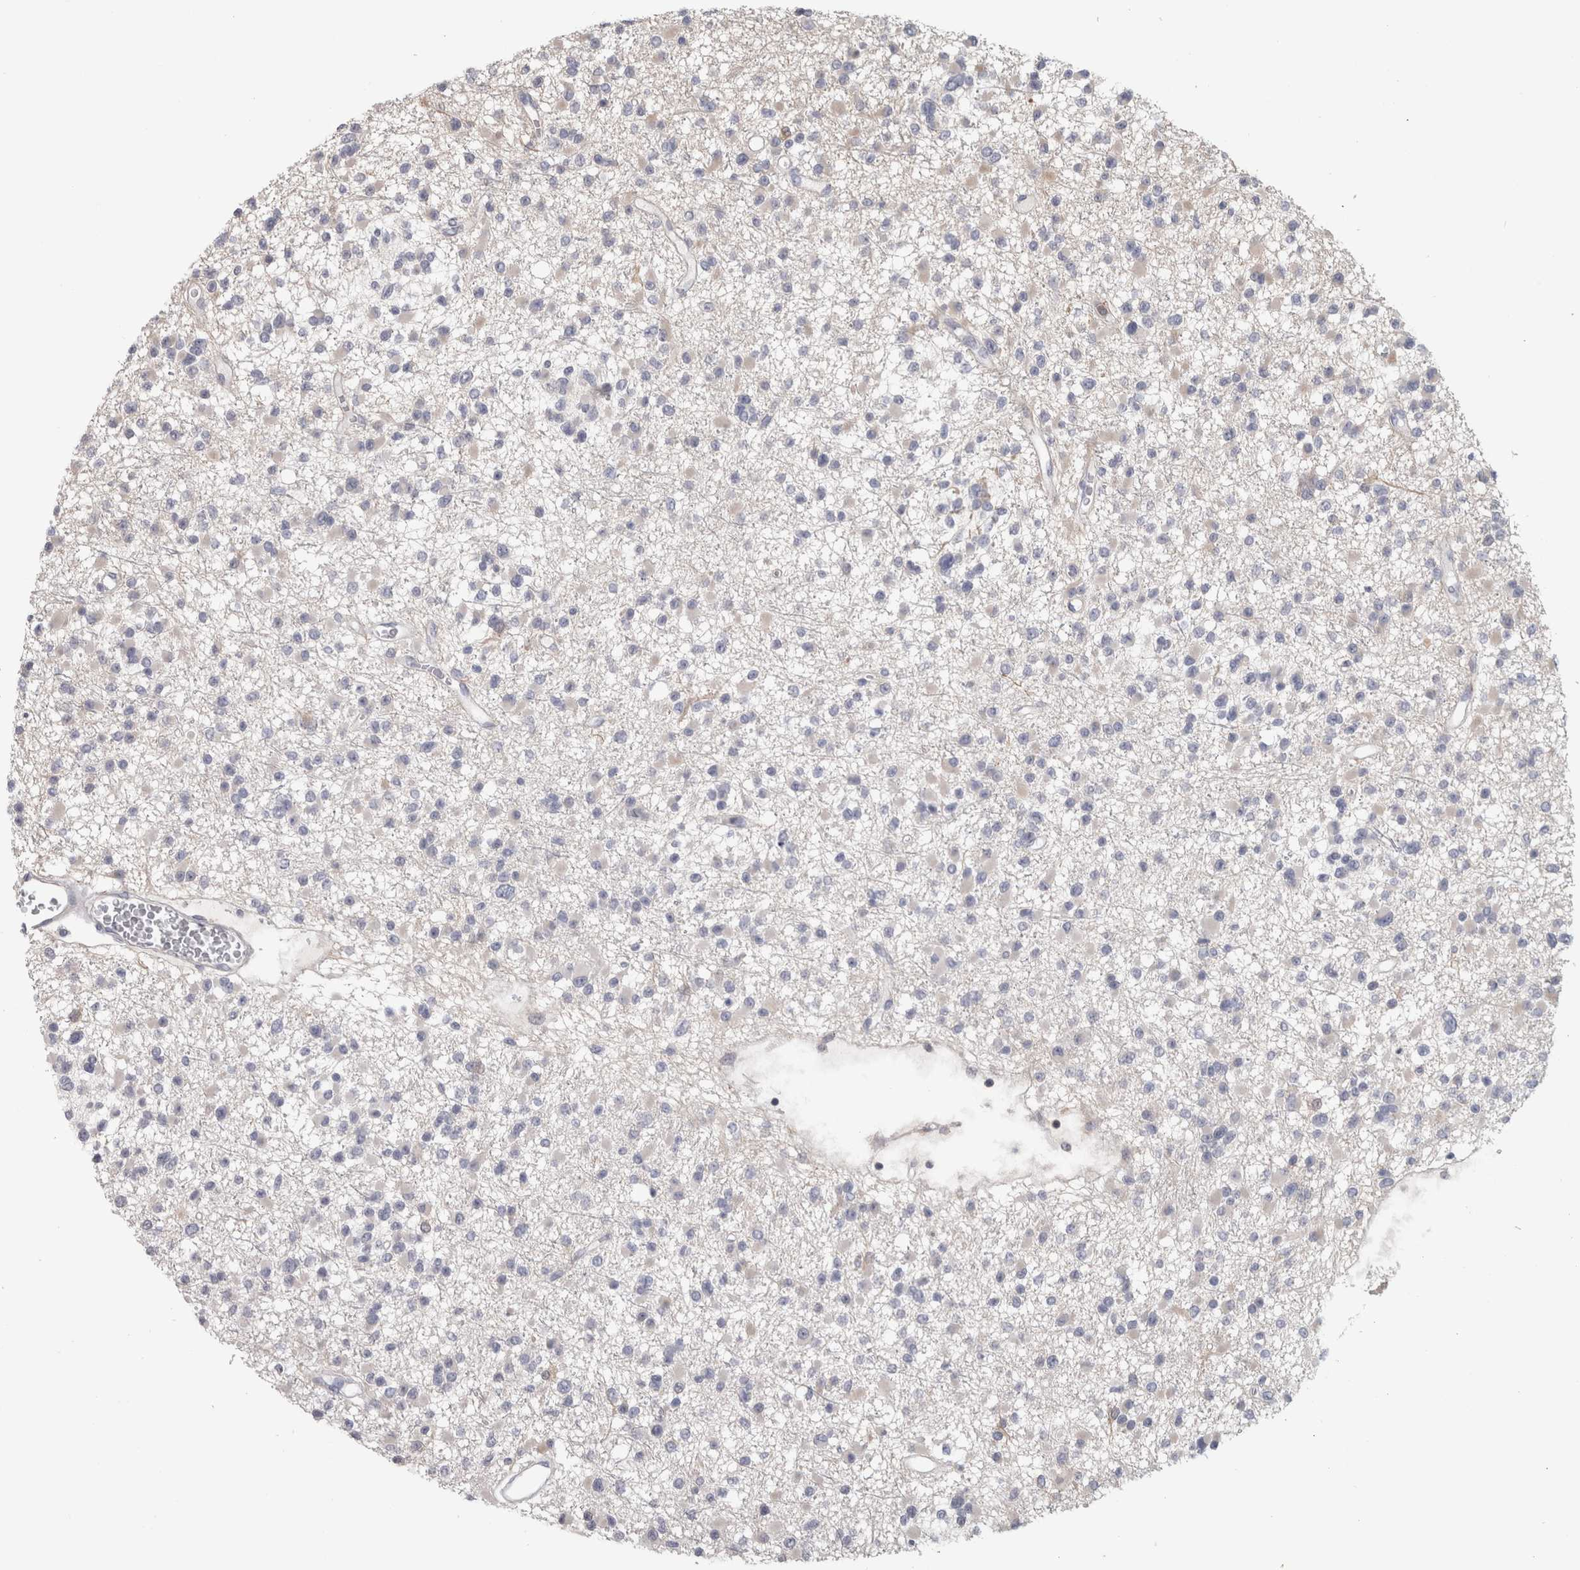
{"staining": {"intensity": "negative", "quantity": "none", "location": "none"}, "tissue": "glioma", "cell_type": "Tumor cells", "image_type": "cancer", "snomed": [{"axis": "morphology", "description": "Glioma, malignant, Low grade"}, {"axis": "topography", "description": "Brain"}], "caption": "Tumor cells are negative for brown protein staining in glioma. (DAB (3,3'-diaminobenzidine) immunohistochemistry (IHC) visualized using brightfield microscopy, high magnification).", "gene": "USH1G", "patient": {"sex": "female", "age": 22}}